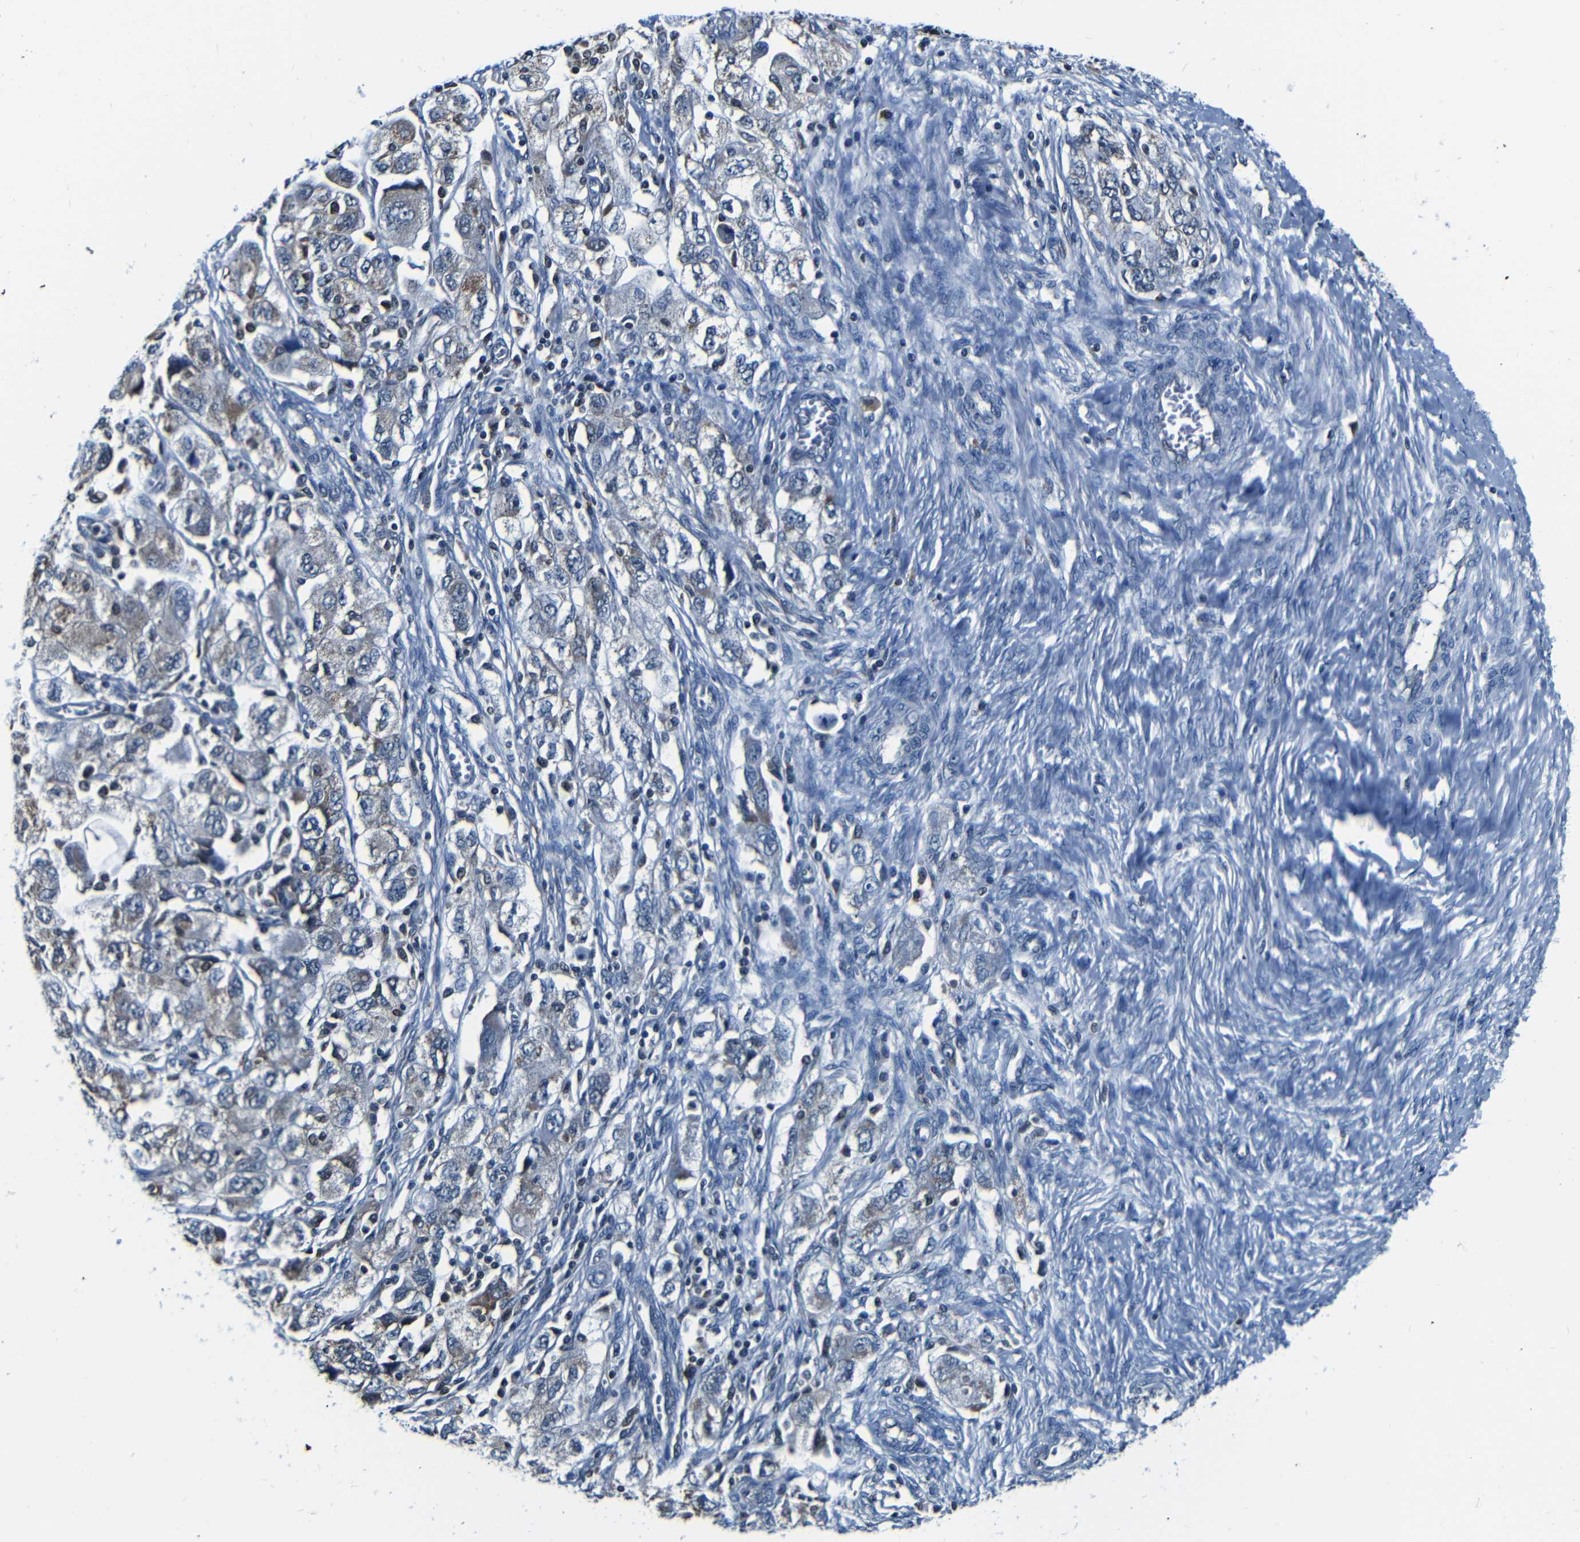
{"staining": {"intensity": "weak", "quantity": "<25%", "location": "cytoplasmic/membranous"}, "tissue": "ovarian cancer", "cell_type": "Tumor cells", "image_type": "cancer", "snomed": [{"axis": "morphology", "description": "Carcinoma, NOS"}, {"axis": "morphology", "description": "Cystadenocarcinoma, serous, NOS"}, {"axis": "topography", "description": "Ovary"}], "caption": "Immunohistochemical staining of ovarian serous cystadenocarcinoma displays no significant staining in tumor cells.", "gene": "NCBP3", "patient": {"sex": "female", "age": 69}}